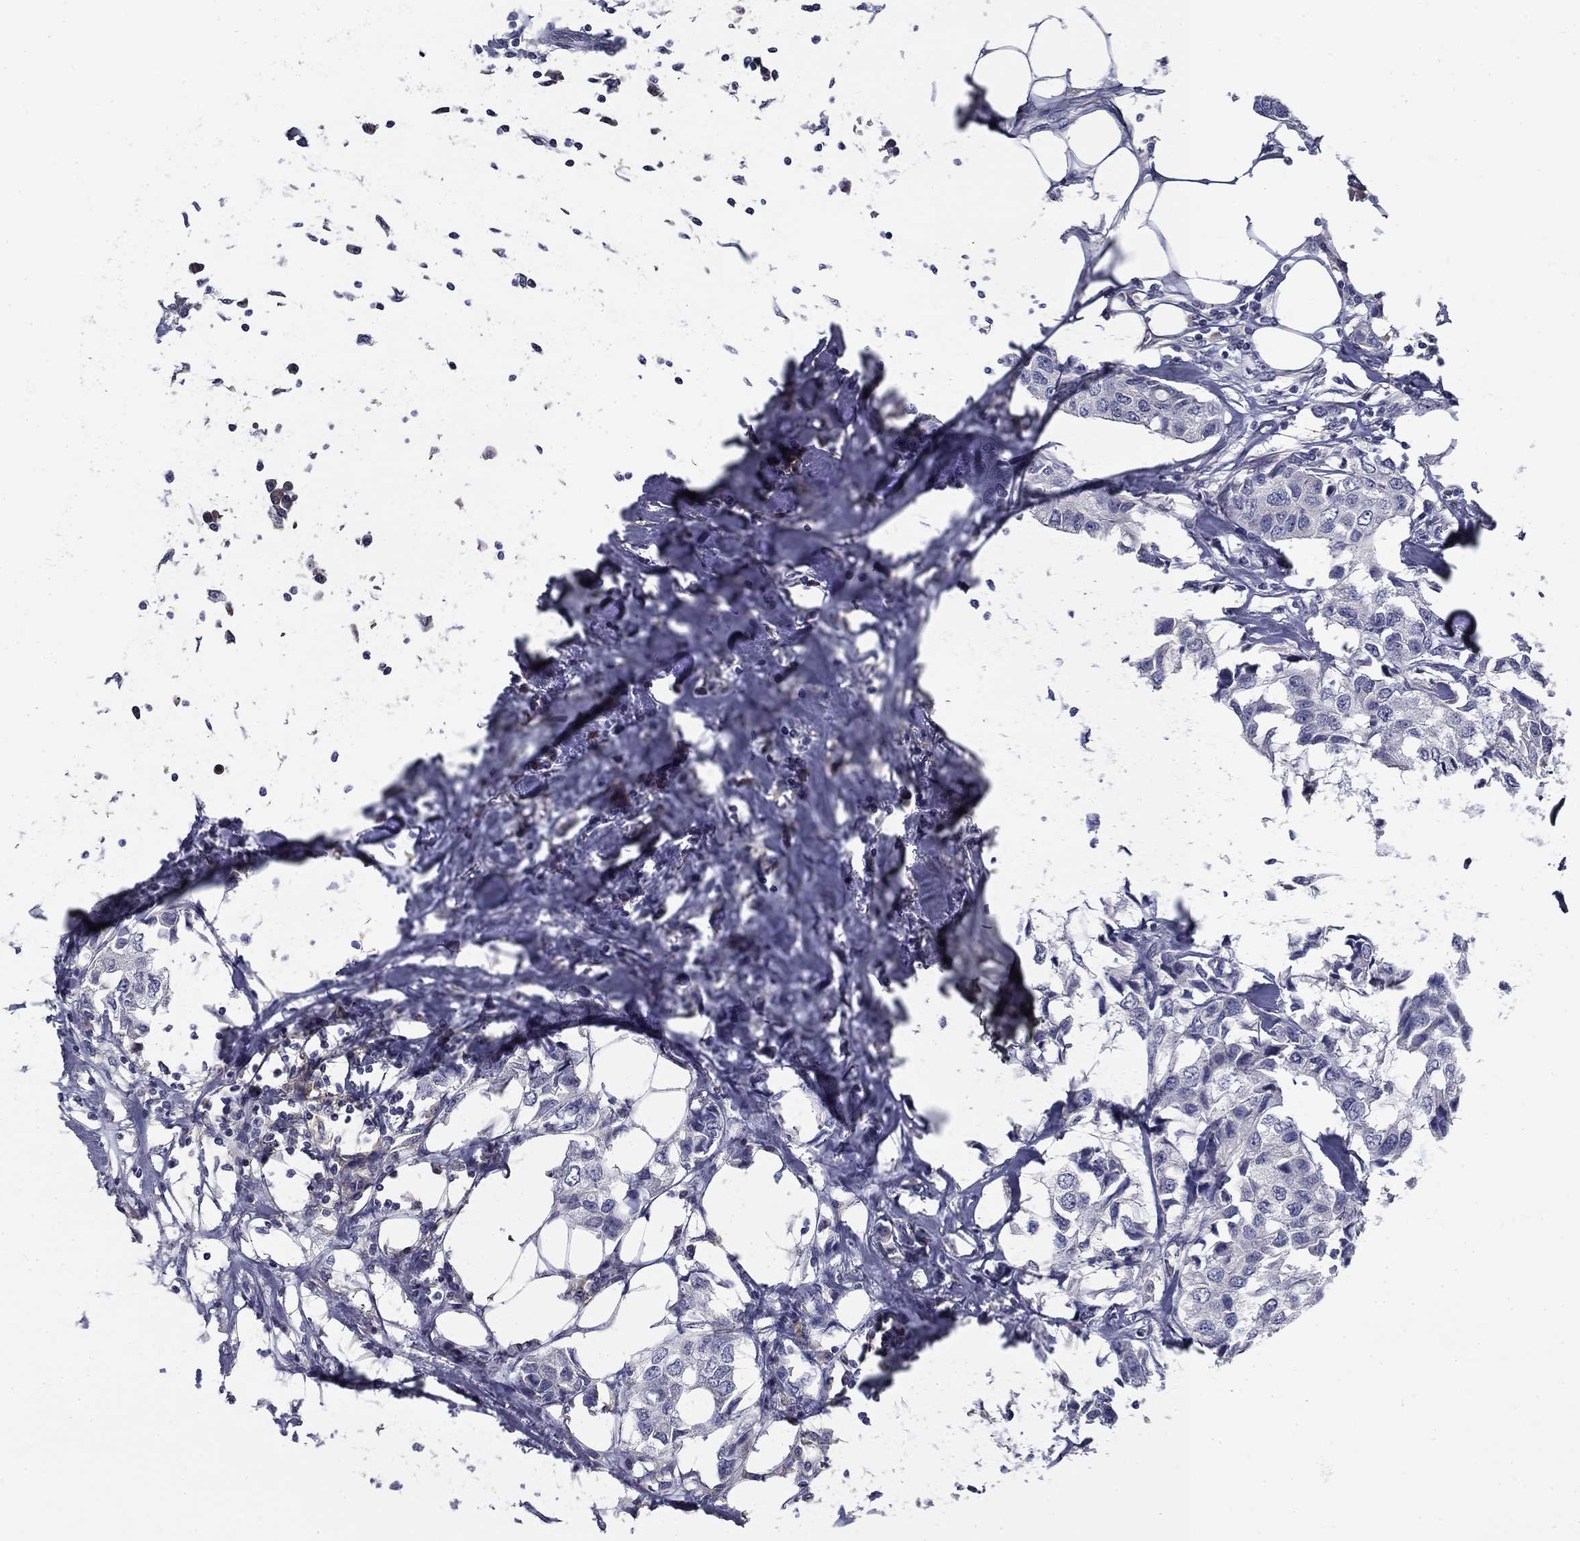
{"staining": {"intensity": "negative", "quantity": "none", "location": "none"}, "tissue": "breast cancer", "cell_type": "Tumor cells", "image_type": "cancer", "snomed": [{"axis": "morphology", "description": "Duct carcinoma"}, {"axis": "topography", "description": "Breast"}], "caption": "Immunohistochemical staining of human breast cancer (intraductal carcinoma) exhibits no significant expression in tumor cells.", "gene": "CD274", "patient": {"sex": "female", "age": 80}}